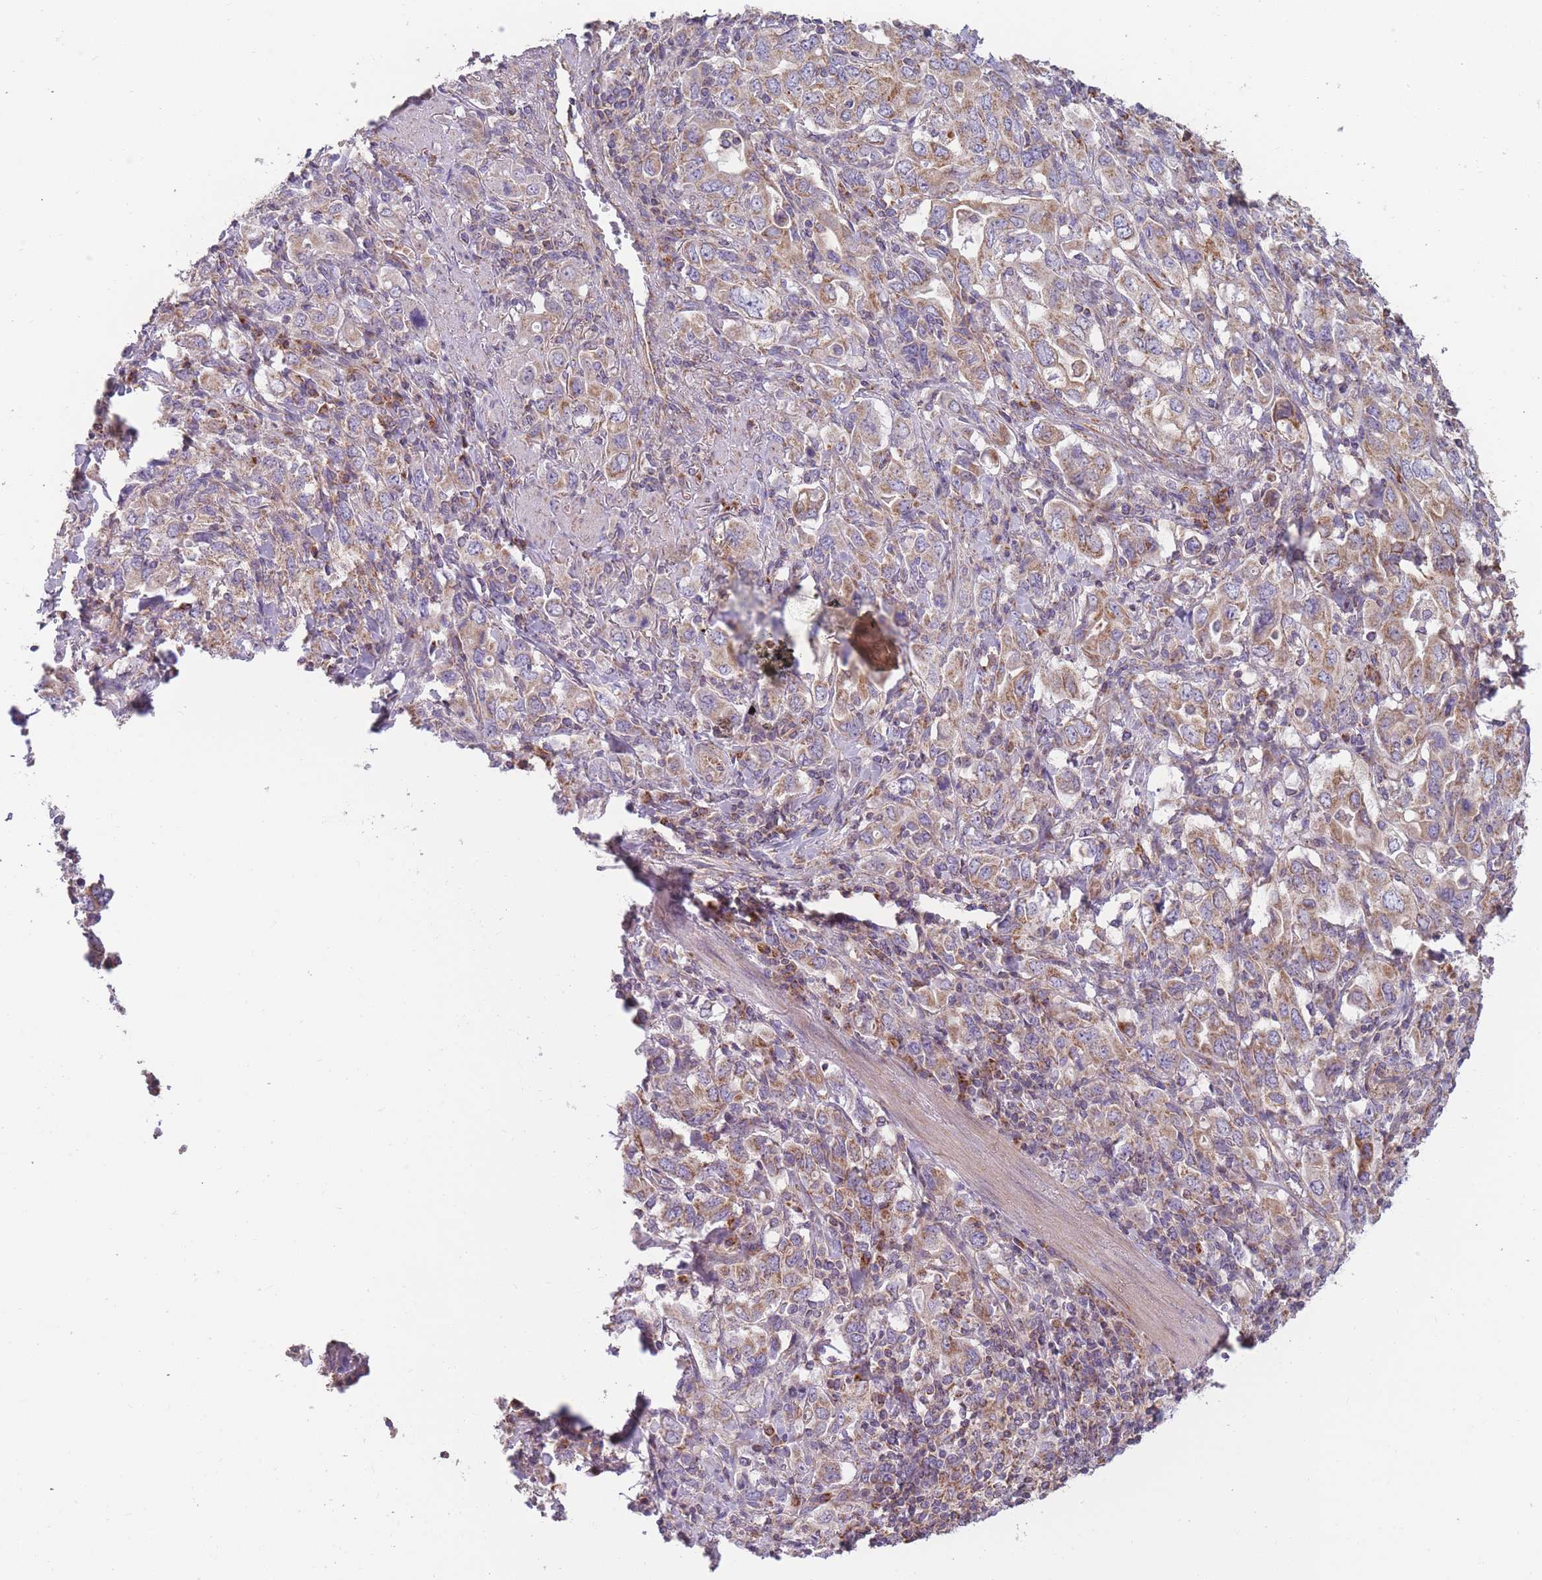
{"staining": {"intensity": "moderate", "quantity": ">75%", "location": "cytoplasmic/membranous"}, "tissue": "stomach cancer", "cell_type": "Tumor cells", "image_type": "cancer", "snomed": [{"axis": "morphology", "description": "Adenocarcinoma, NOS"}, {"axis": "topography", "description": "Stomach, upper"}, {"axis": "topography", "description": "Stomach"}], "caption": "Protein staining reveals moderate cytoplasmic/membranous positivity in about >75% of tumor cells in stomach adenocarcinoma.", "gene": "NDUFA9", "patient": {"sex": "male", "age": 62}}